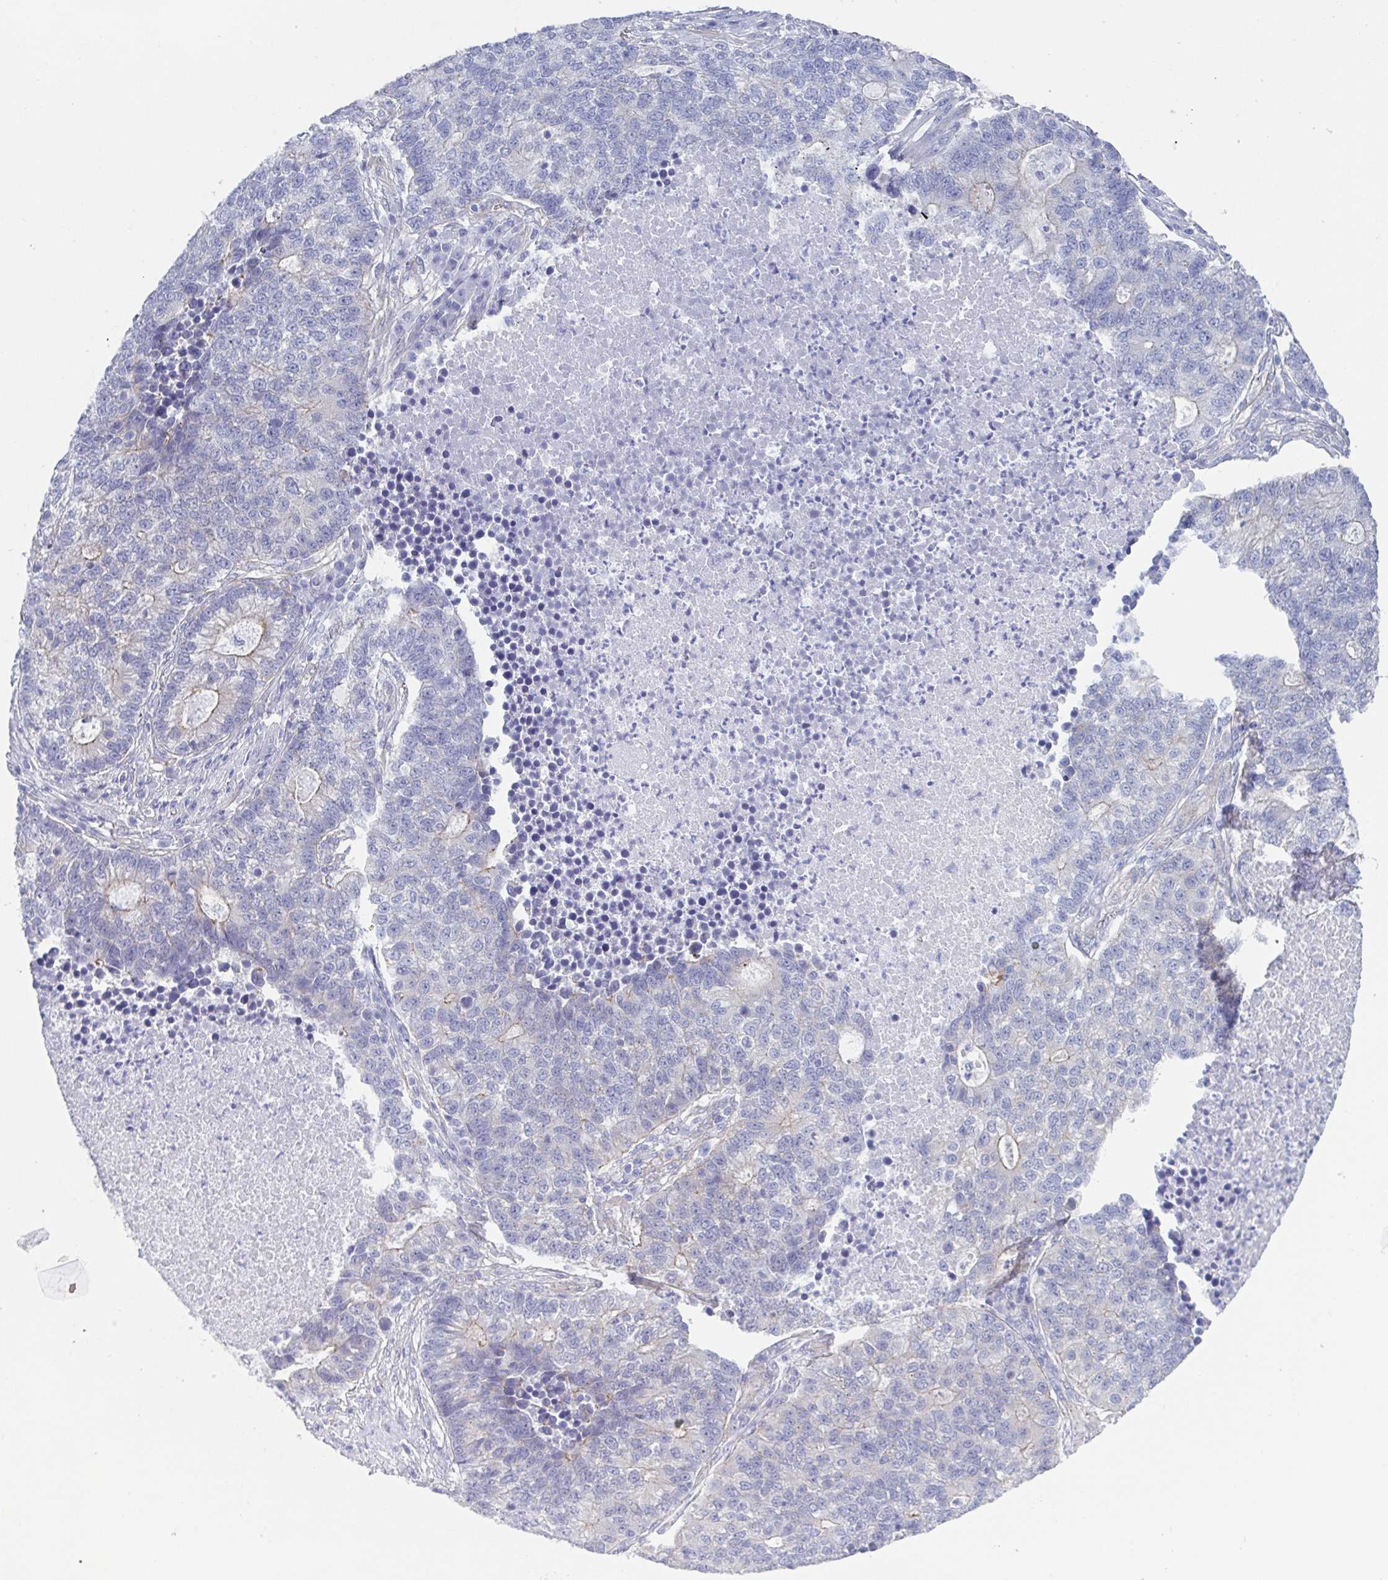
{"staining": {"intensity": "weak", "quantity": "<25%", "location": "cytoplasmic/membranous"}, "tissue": "lung cancer", "cell_type": "Tumor cells", "image_type": "cancer", "snomed": [{"axis": "morphology", "description": "Adenocarcinoma, NOS"}, {"axis": "topography", "description": "Lung"}], "caption": "The image demonstrates no staining of tumor cells in lung cancer (adenocarcinoma).", "gene": "DYNC1I1", "patient": {"sex": "male", "age": 57}}